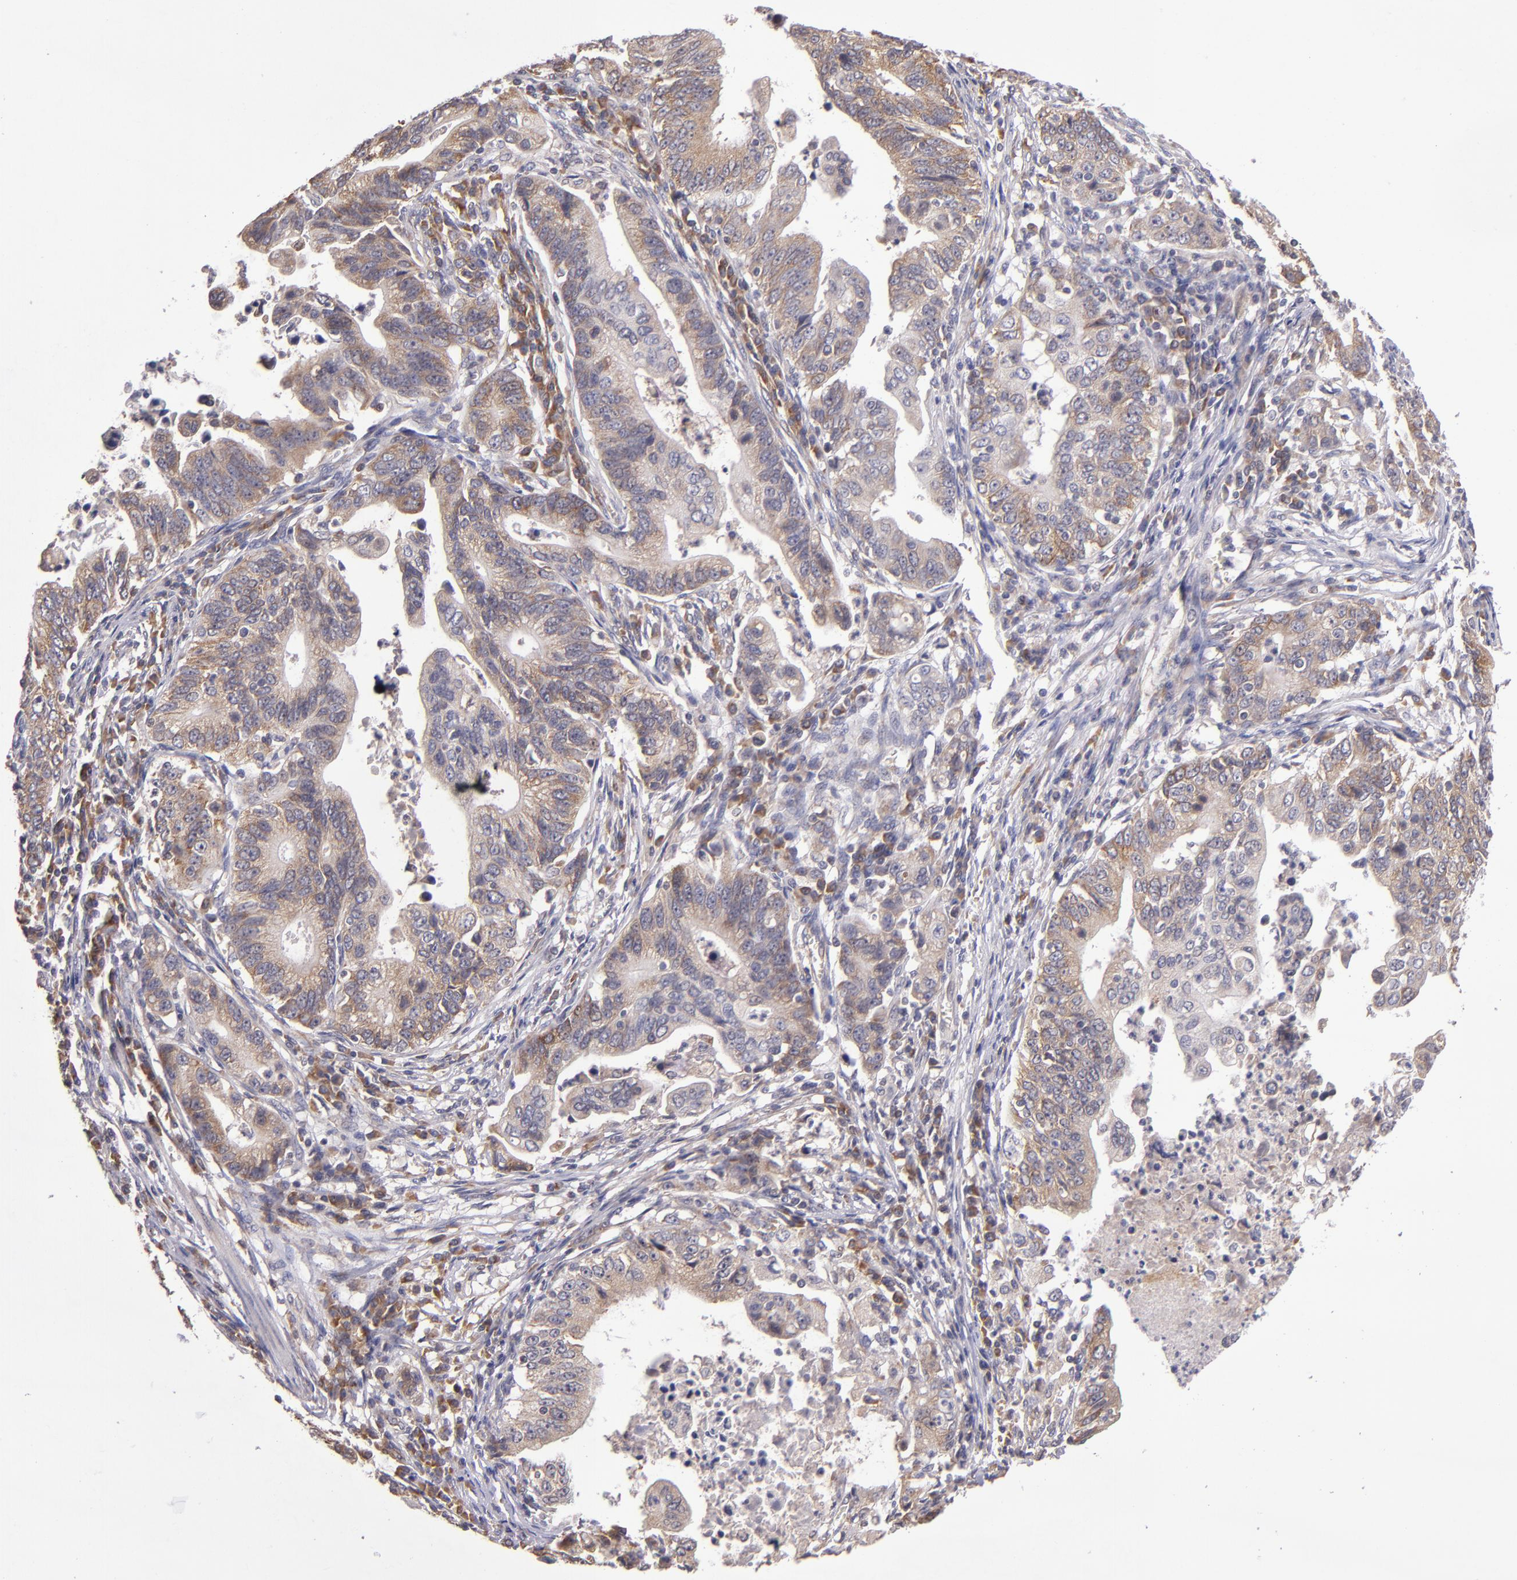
{"staining": {"intensity": "moderate", "quantity": ">75%", "location": "cytoplasmic/membranous"}, "tissue": "stomach cancer", "cell_type": "Tumor cells", "image_type": "cancer", "snomed": [{"axis": "morphology", "description": "Adenocarcinoma, NOS"}, {"axis": "topography", "description": "Stomach, upper"}], "caption": "IHC micrograph of neoplastic tissue: human stomach cancer (adenocarcinoma) stained using immunohistochemistry (IHC) demonstrates medium levels of moderate protein expression localized specifically in the cytoplasmic/membranous of tumor cells, appearing as a cytoplasmic/membranous brown color.", "gene": "EIF4ENIF1", "patient": {"sex": "female", "age": 50}}